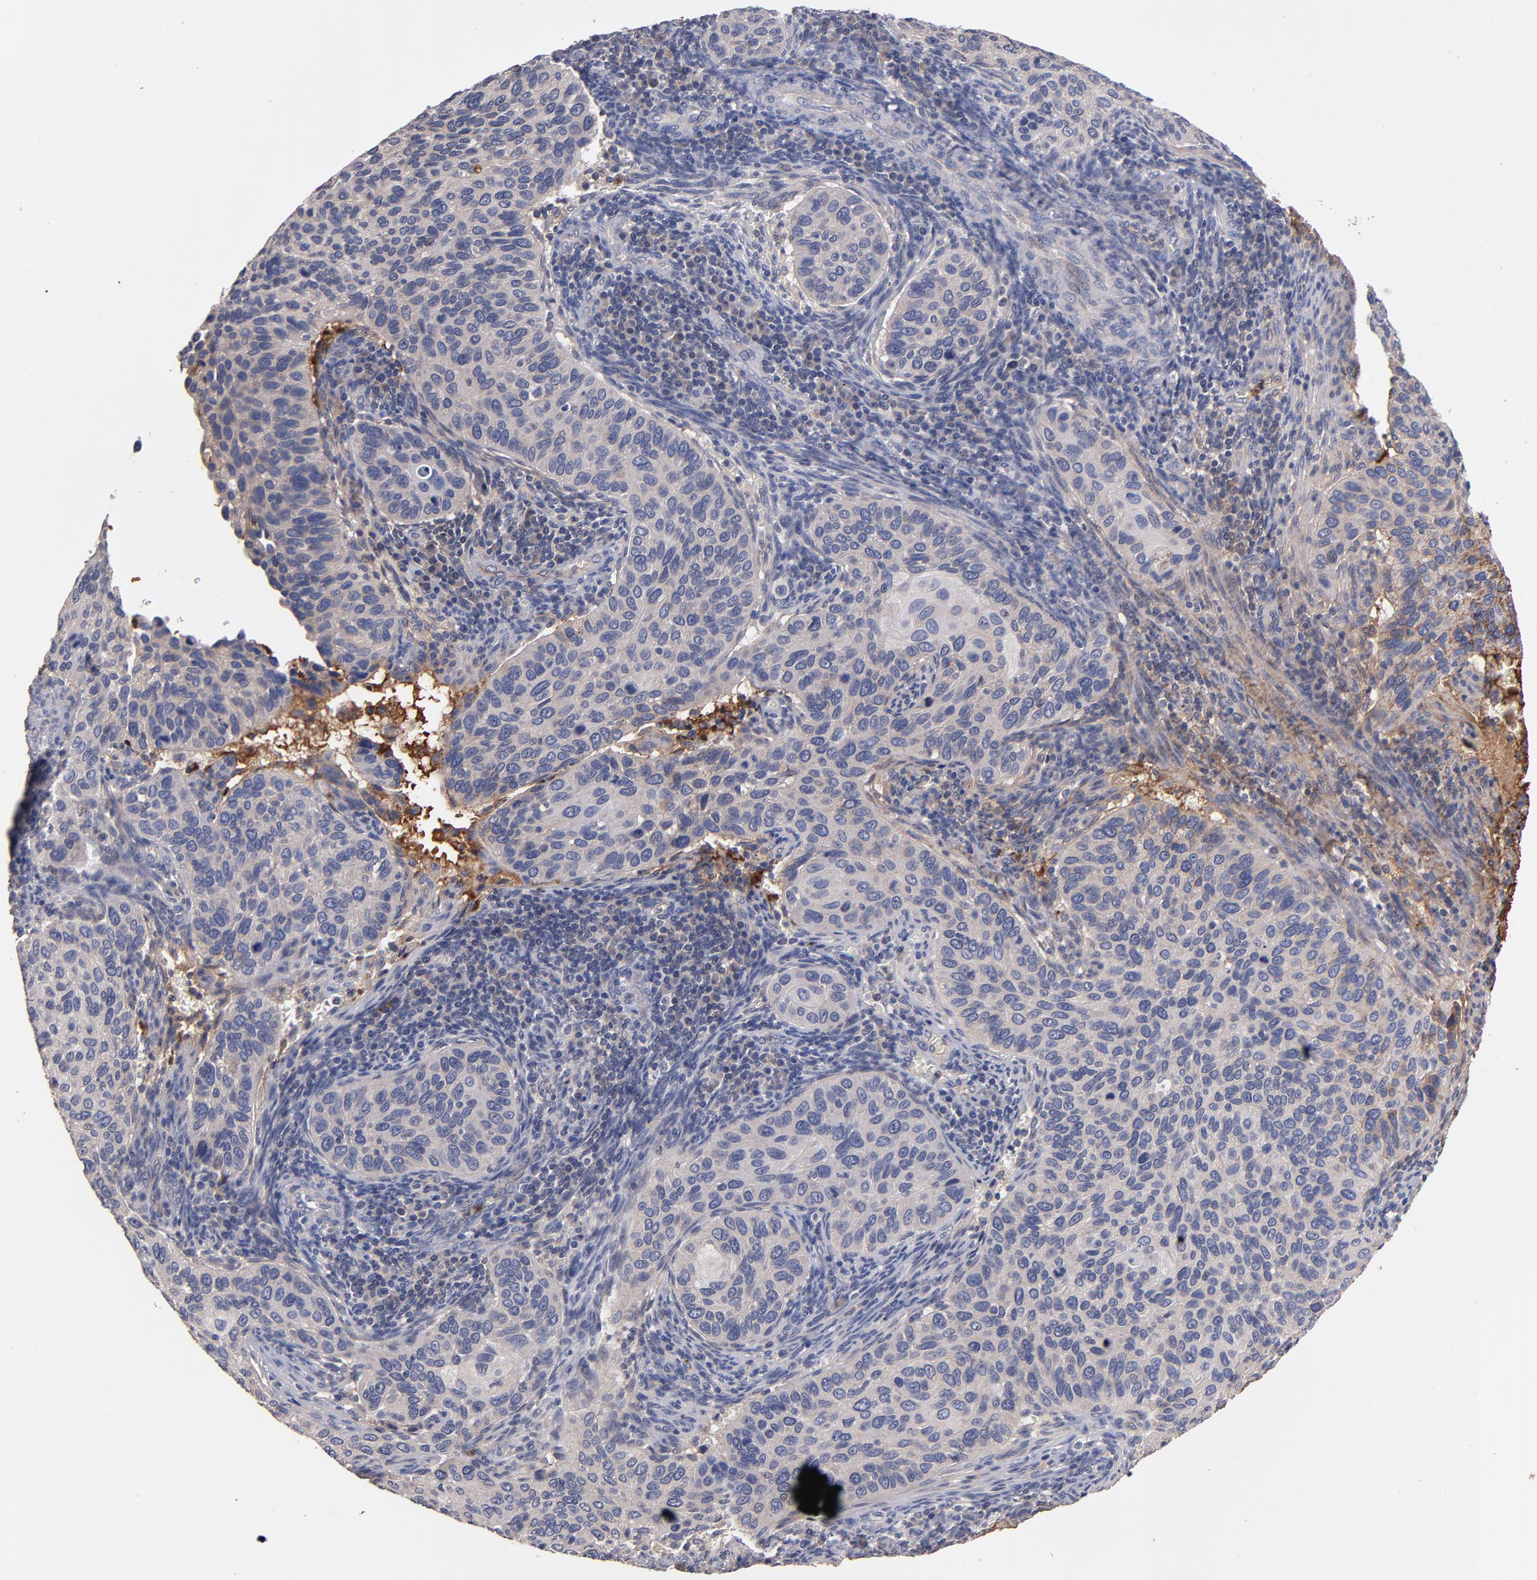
{"staining": {"intensity": "weak", "quantity": "<25%", "location": "cytoplasmic/membranous"}, "tissue": "cervical cancer", "cell_type": "Tumor cells", "image_type": "cancer", "snomed": [{"axis": "morphology", "description": "Adenocarcinoma, NOS"}, {"axis": "topography", "description": "Cervix"}], "caption": "This is an immunohistochemistry (IHC) micrograph of human cervical cancer. There is no expression in tumor cells.", "gene": "DACT1", "patient": {"sex": "female", "age": 29}}